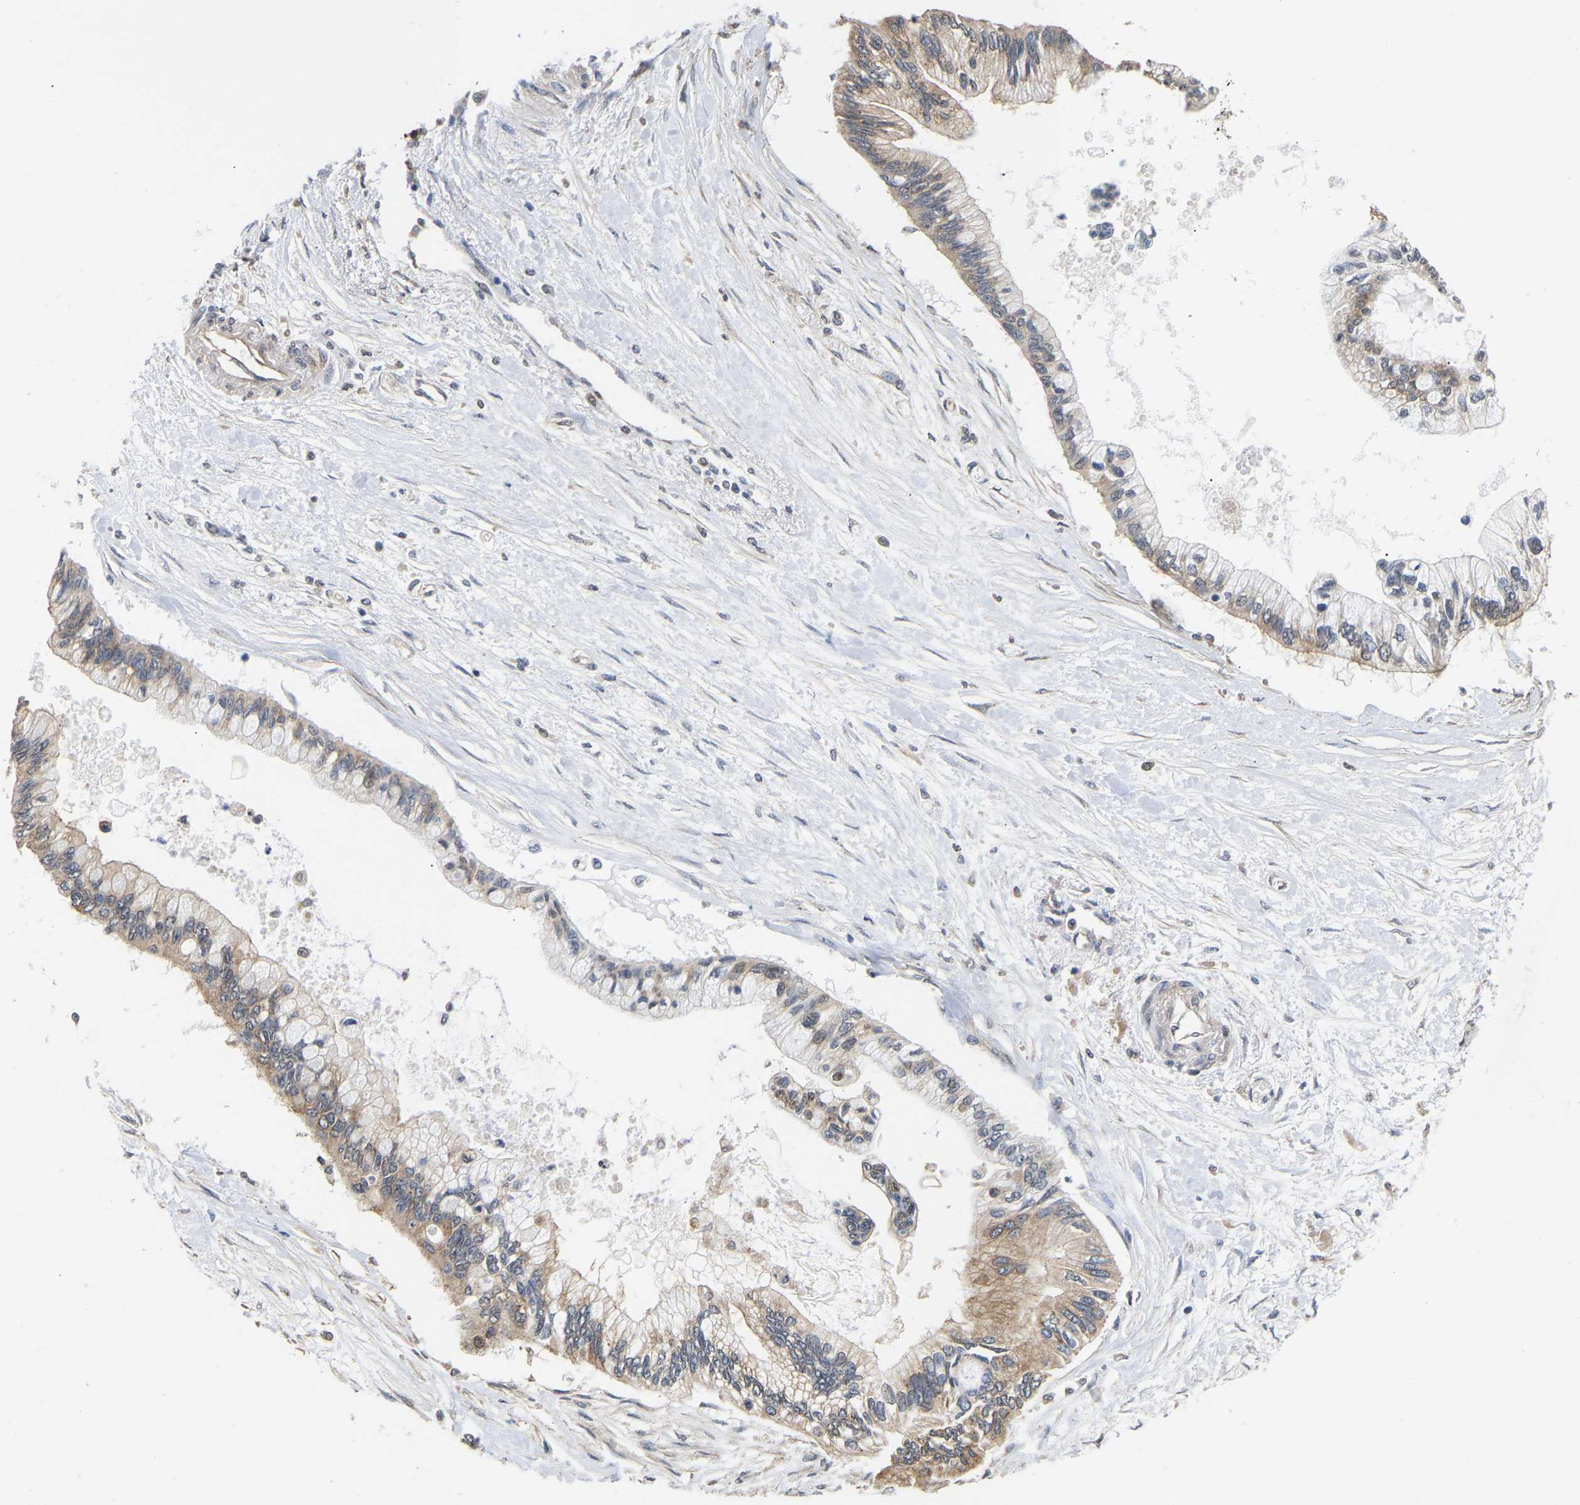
{"staining": {"intensity": "weak", "quantity": ">75%", "location": "cytoplasmic/membranous"}, "tissue": "pancreatic cancer", "cell_type": "Tumor cells", "image_type": "cancer", "snomed": [{"axis": "morphology", "description": "Adenocarcinoma, NOS"}, {"axis": "topography", "description": "Pancreas"}], "caption": "DAB immunohistochemical staining of pancreatic cancer (adenocarcinoma) displays weak cytoplasmic/membranous protein expression in approximately >75% of tumor cells.", "gene": "AIMP2", "patient": {"sex": "female", "age": 77}}